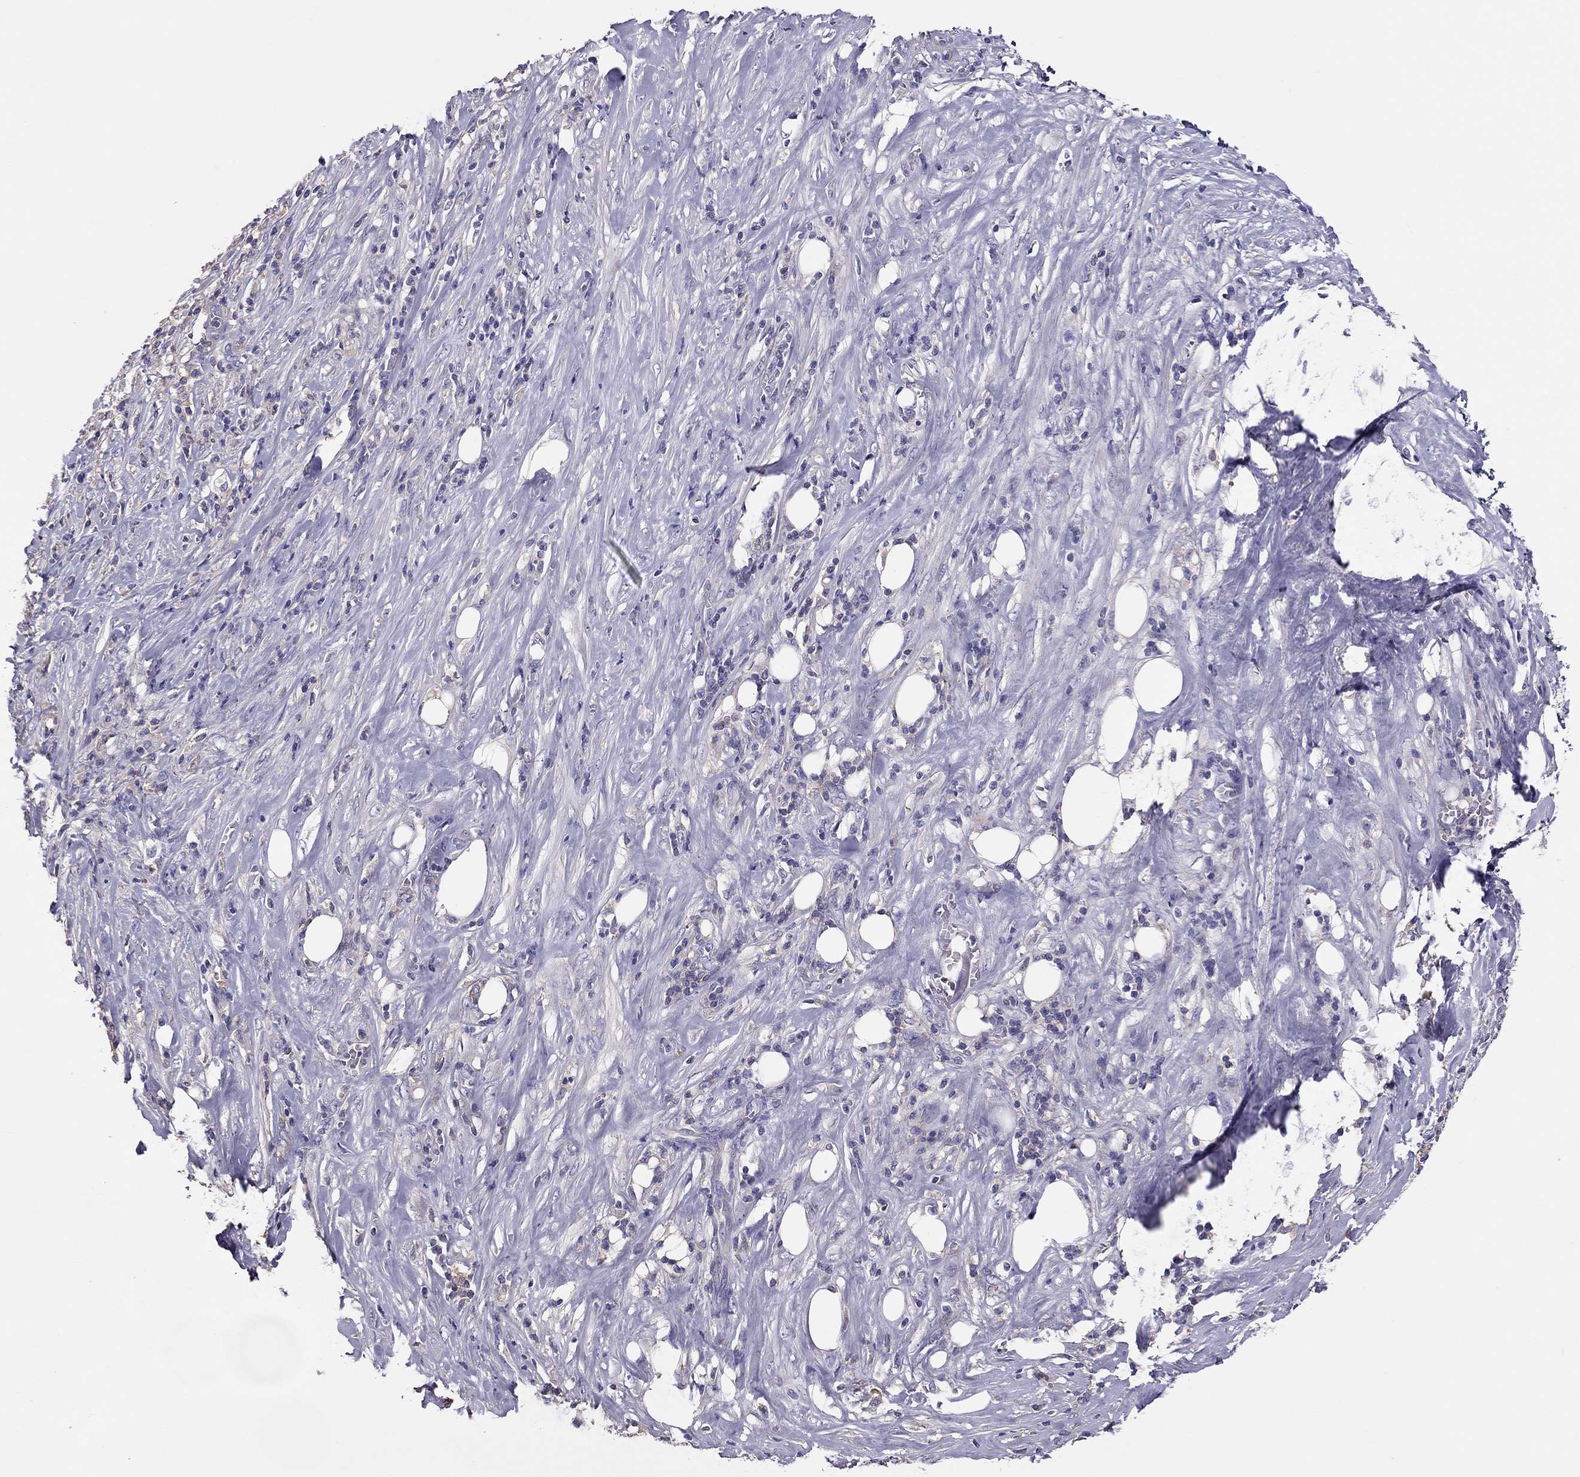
{"staining": {"intensity": "negative", "quantity": "none", "location": "none"}, "tissue": "pancreatic cancer", "cell_type": "Tumor cells", "image_type": "cancer", "snomed": [{"axis": "morphology", "description": "Adenocarcinoma, NOS"}, {"axis": "topography", "description": "Pancreas"}], "caption": "There is no significant expression in tumor cells of pancreatic adenocarcinoma.", "gene": "TEX22", "patient": {"sex": "male", "age": 57}}